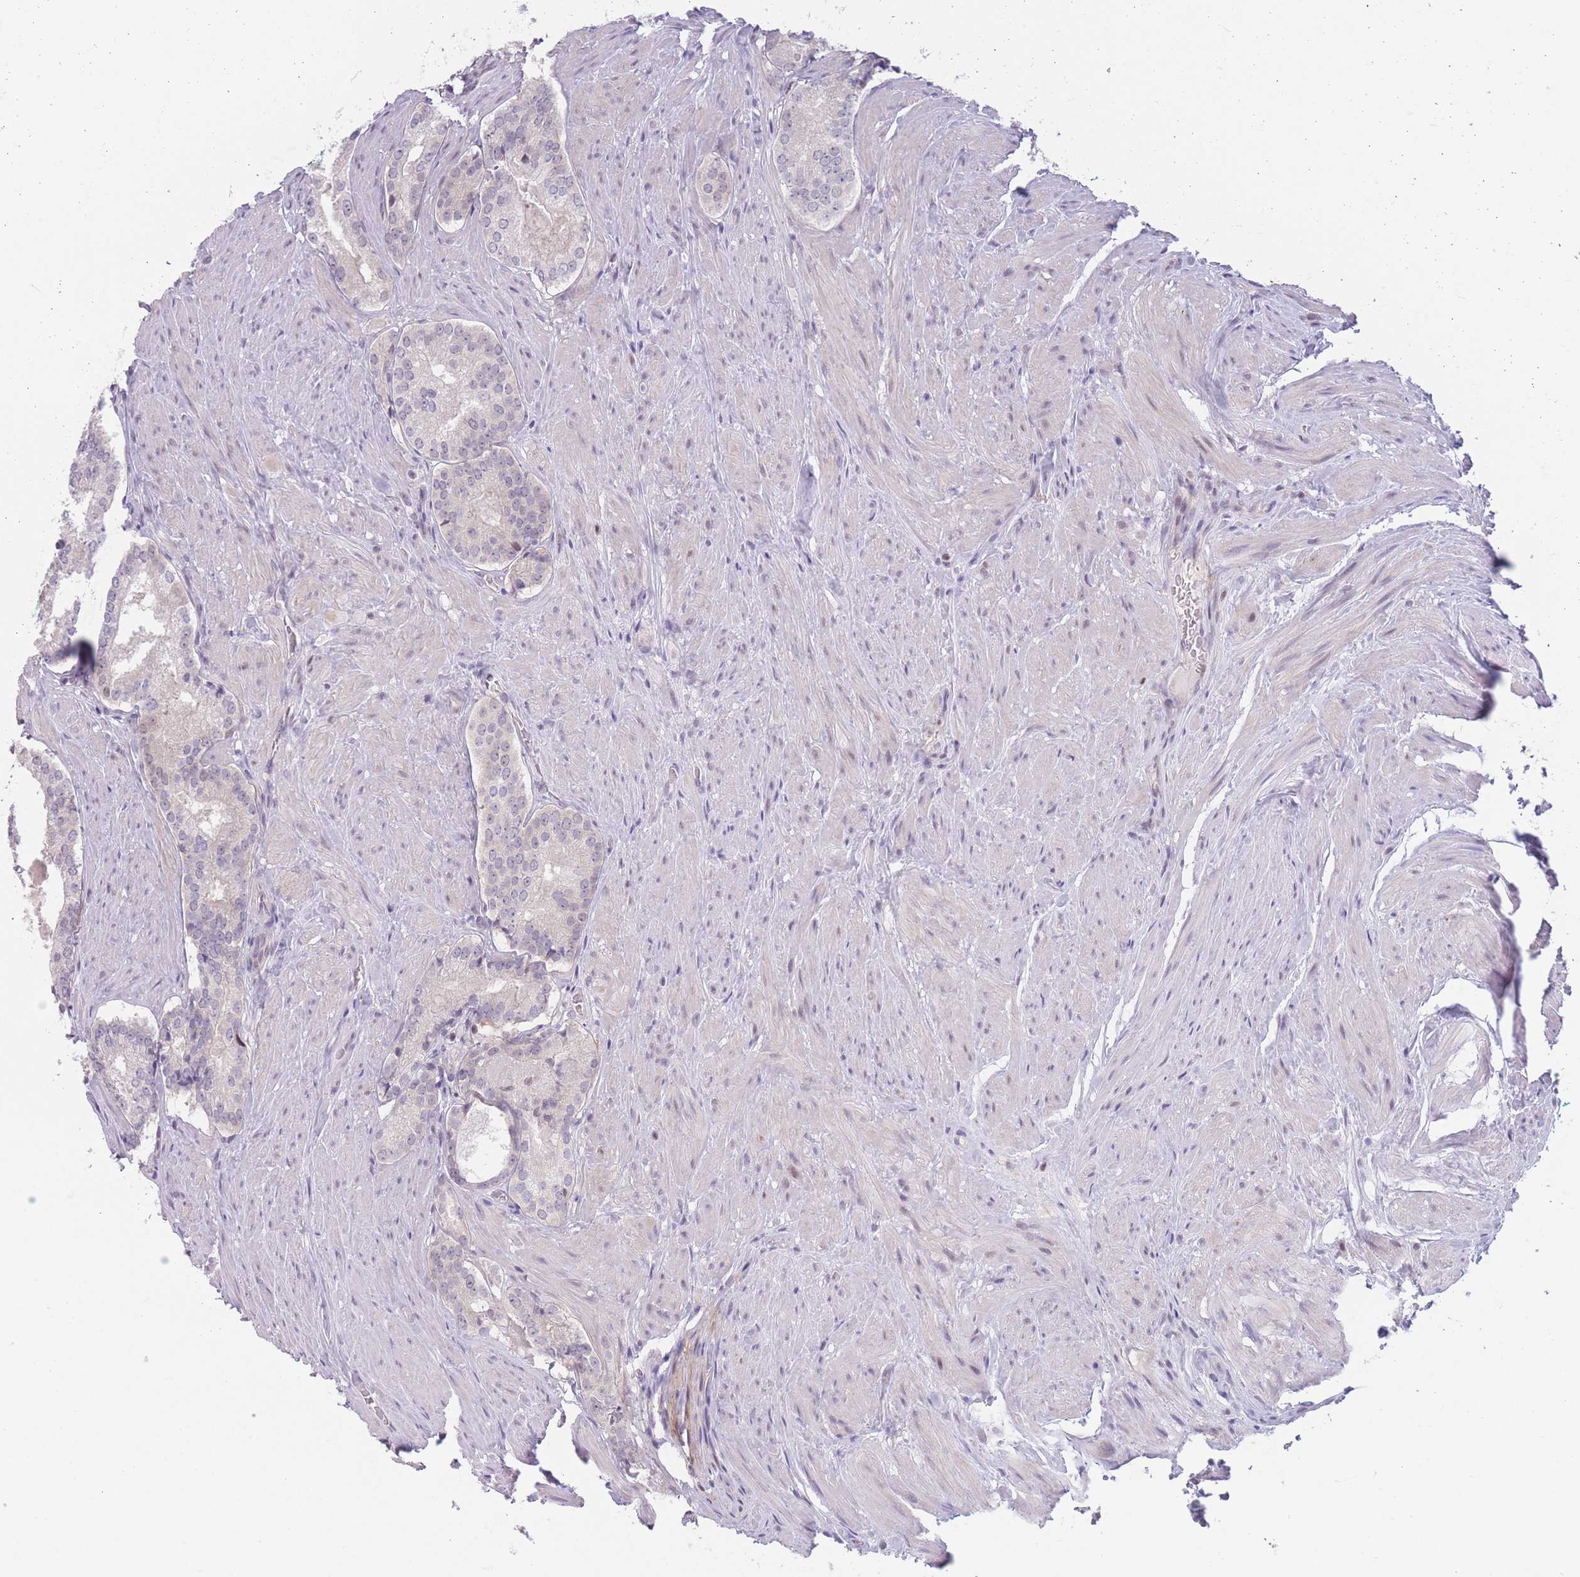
{"staining": {"intensity": "moderate", "quantity": "<25%", "location": "cytoplasmic/membranous"}, "tissue": "prostate cancer", "cell_type": "Tumor cells", "image_type": "cancer", "snomed": [{"axis": "morphology", "description": "Adenocarcinoma, Low grade"}, {"axis": "topography", "description": "Prostate"}], "caption": "A photomicrograph of prostate low-grade adenocarcinoma stained for a protein reveals moderate cytoplasmic/membranous brown staining in tumor cells.", "gene": "ZNF439", "patient": {"sex": "male", "age": 54}}